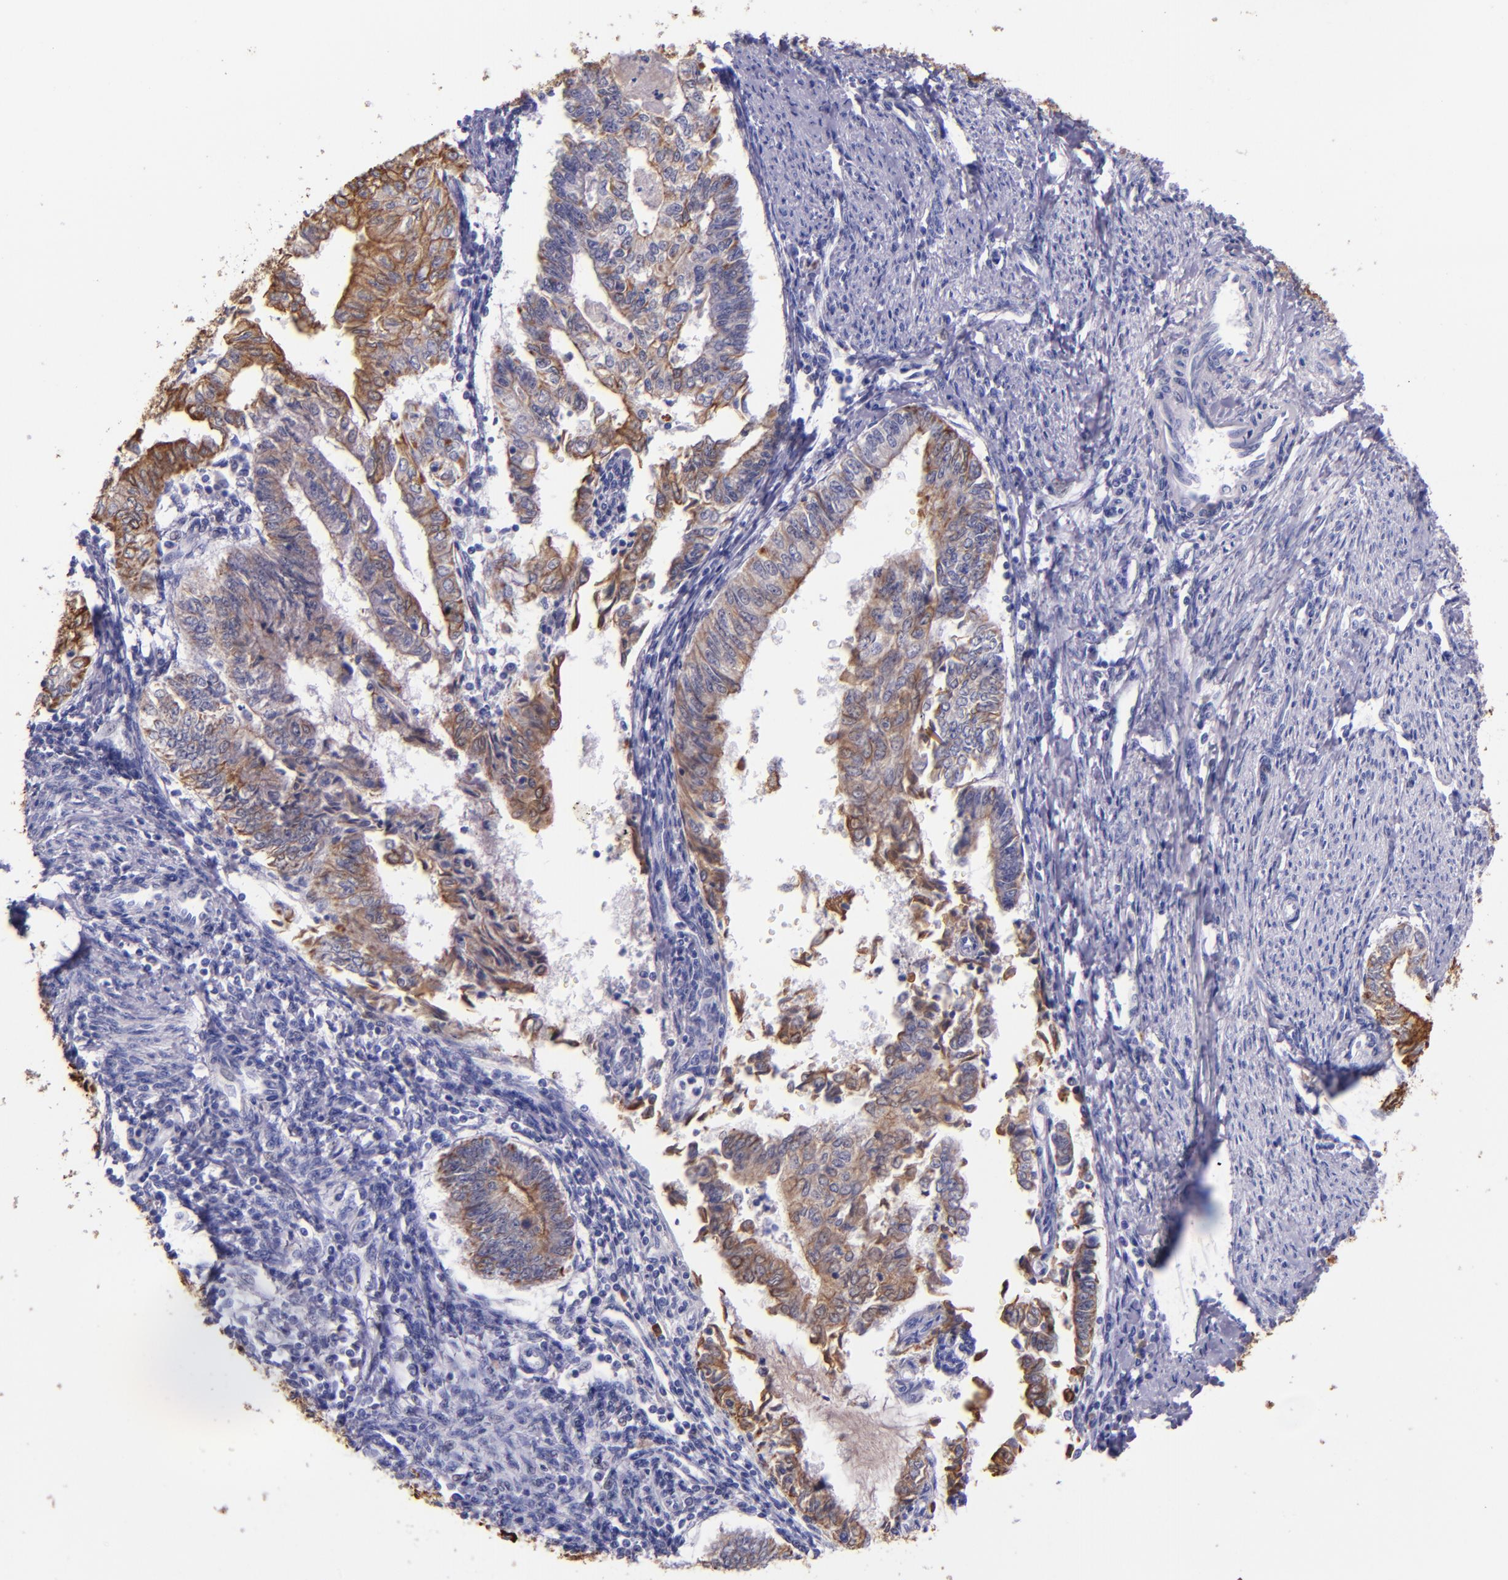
{"staining": {"intensity": "moderate", "quantity": ">75%", "location": "cytoplasmic/membranous"}, "tissue": "endometrial cancer", "cell_type": "Tumor cells", "image_type": "cancer", "snomed": [{"axis": "morphology", "description": "Adenocarcinoma, NOS"}, {"axis": "topography", "description": "Endometrium"}], "caption": "Protein expression analysis of human adenocarcinoma (endometrial) reveals moderate cytoplasmic/membranous positivity in about >75% of tumor cells.", "gene": "KRT4", "patient": {"sex": "female", "age": 66}}